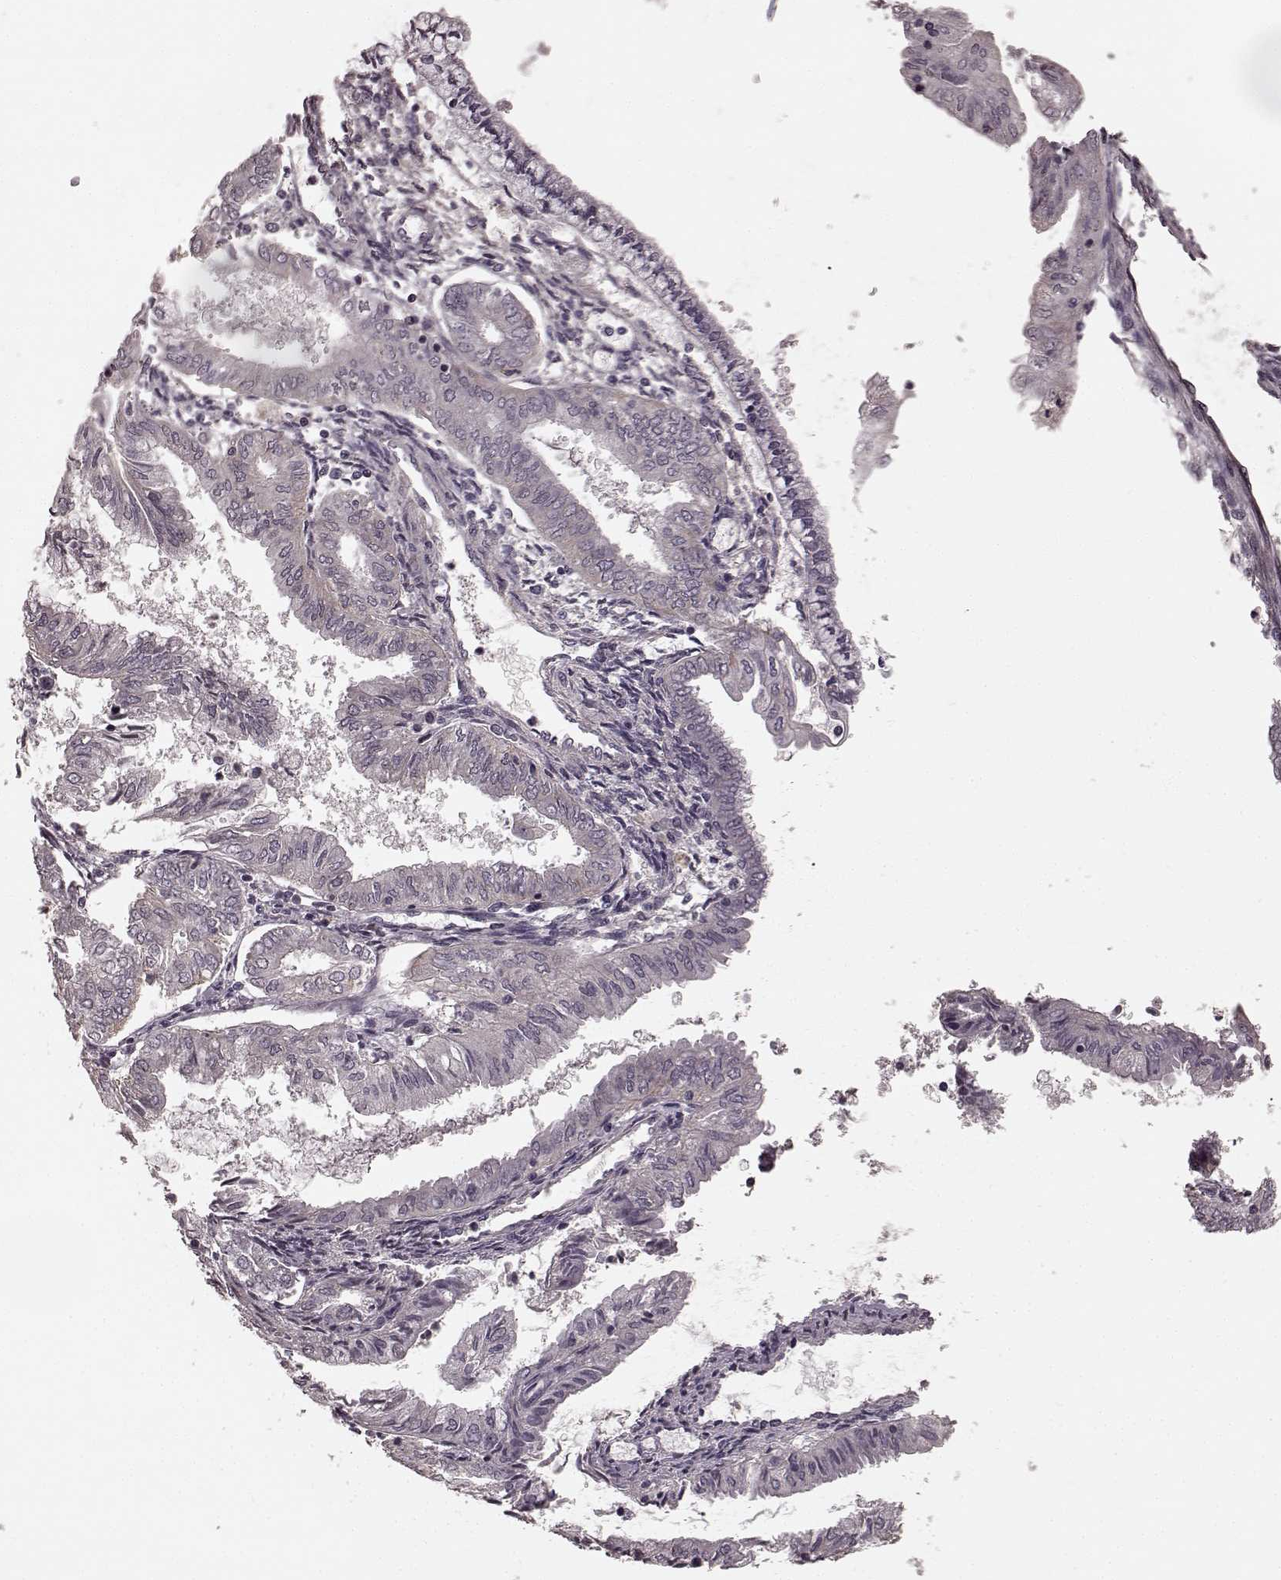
{"staining": {"intensity": "negative", "quantity": "none", "location": "none"}, "tissue": "endometrial cancer", "cell_type": "Tumor cells", "image_type": "cancer", "snomed": [{"axis": "morphology", "description": "Adenocarcinoma, NOS"}, {"axis": "topography", "description": "Endometrium"}], "caption": "Immunohistochemistry of adenocarcinoma (endometrial) exhibits no staining in tumor cells. The staining was performed using DAB to visualize the protein expression in brown, while the nuclei were stained in blue with hematoxylin (Magnification: 20x).", "gene": "PRKCE", "patient": {"sex": "female", "age": 68}}